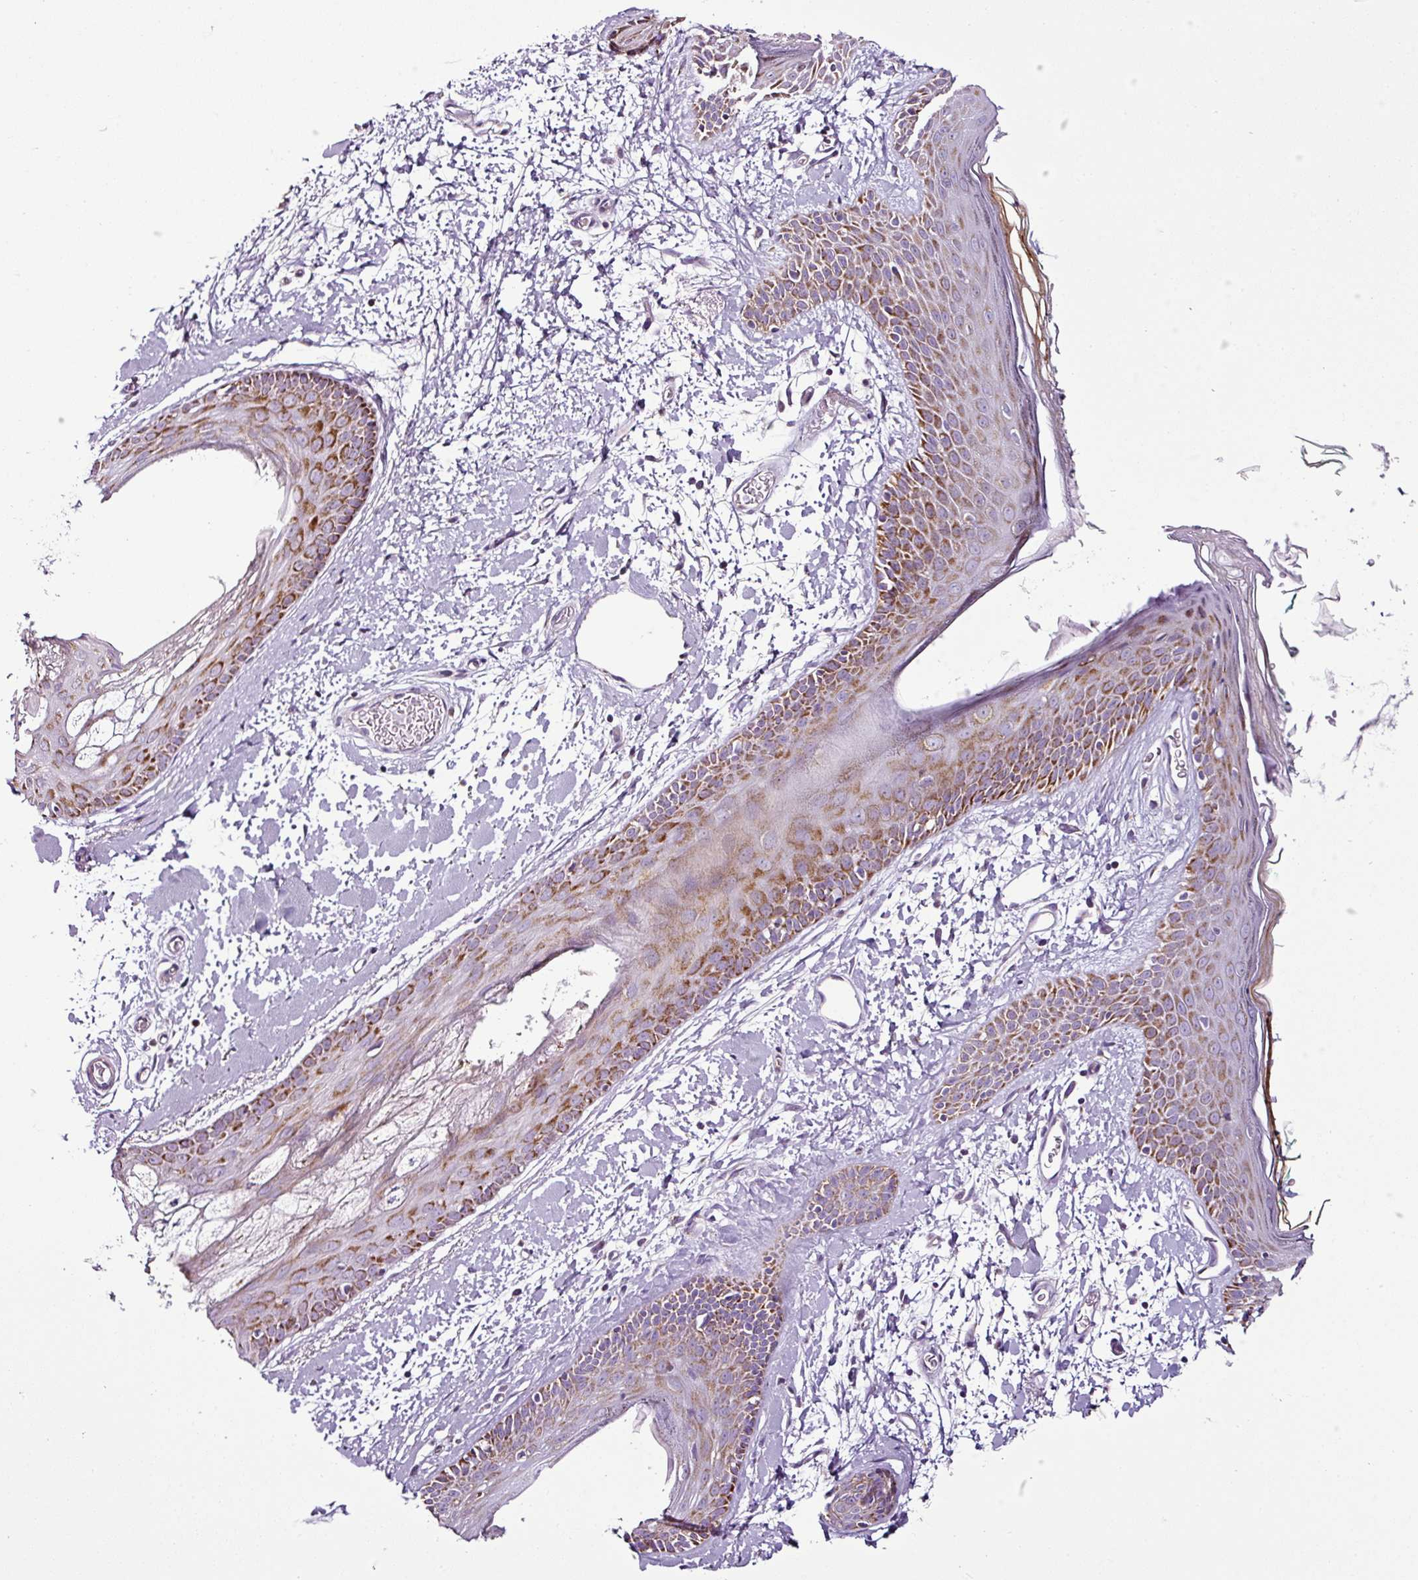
{"staining": {"intensity": "negative", "quantity": "none", "location": "none"}, "tissue": "skin", "cell_type": "Fibroblasts", "image_type": "normal", "snomed": [{"axis": "morphology", "description": "Normal tissue, NOS"}, {"axis": "topography", "description": "Skin"}], "caption": "The IHC histopathology image has no significant positivity in fibroblasts of skin. (DAB immunohistochemistry (IHC), high magnification).", "gene": "DPAGT1", "patient": {"sex": "male", "age": 79}}